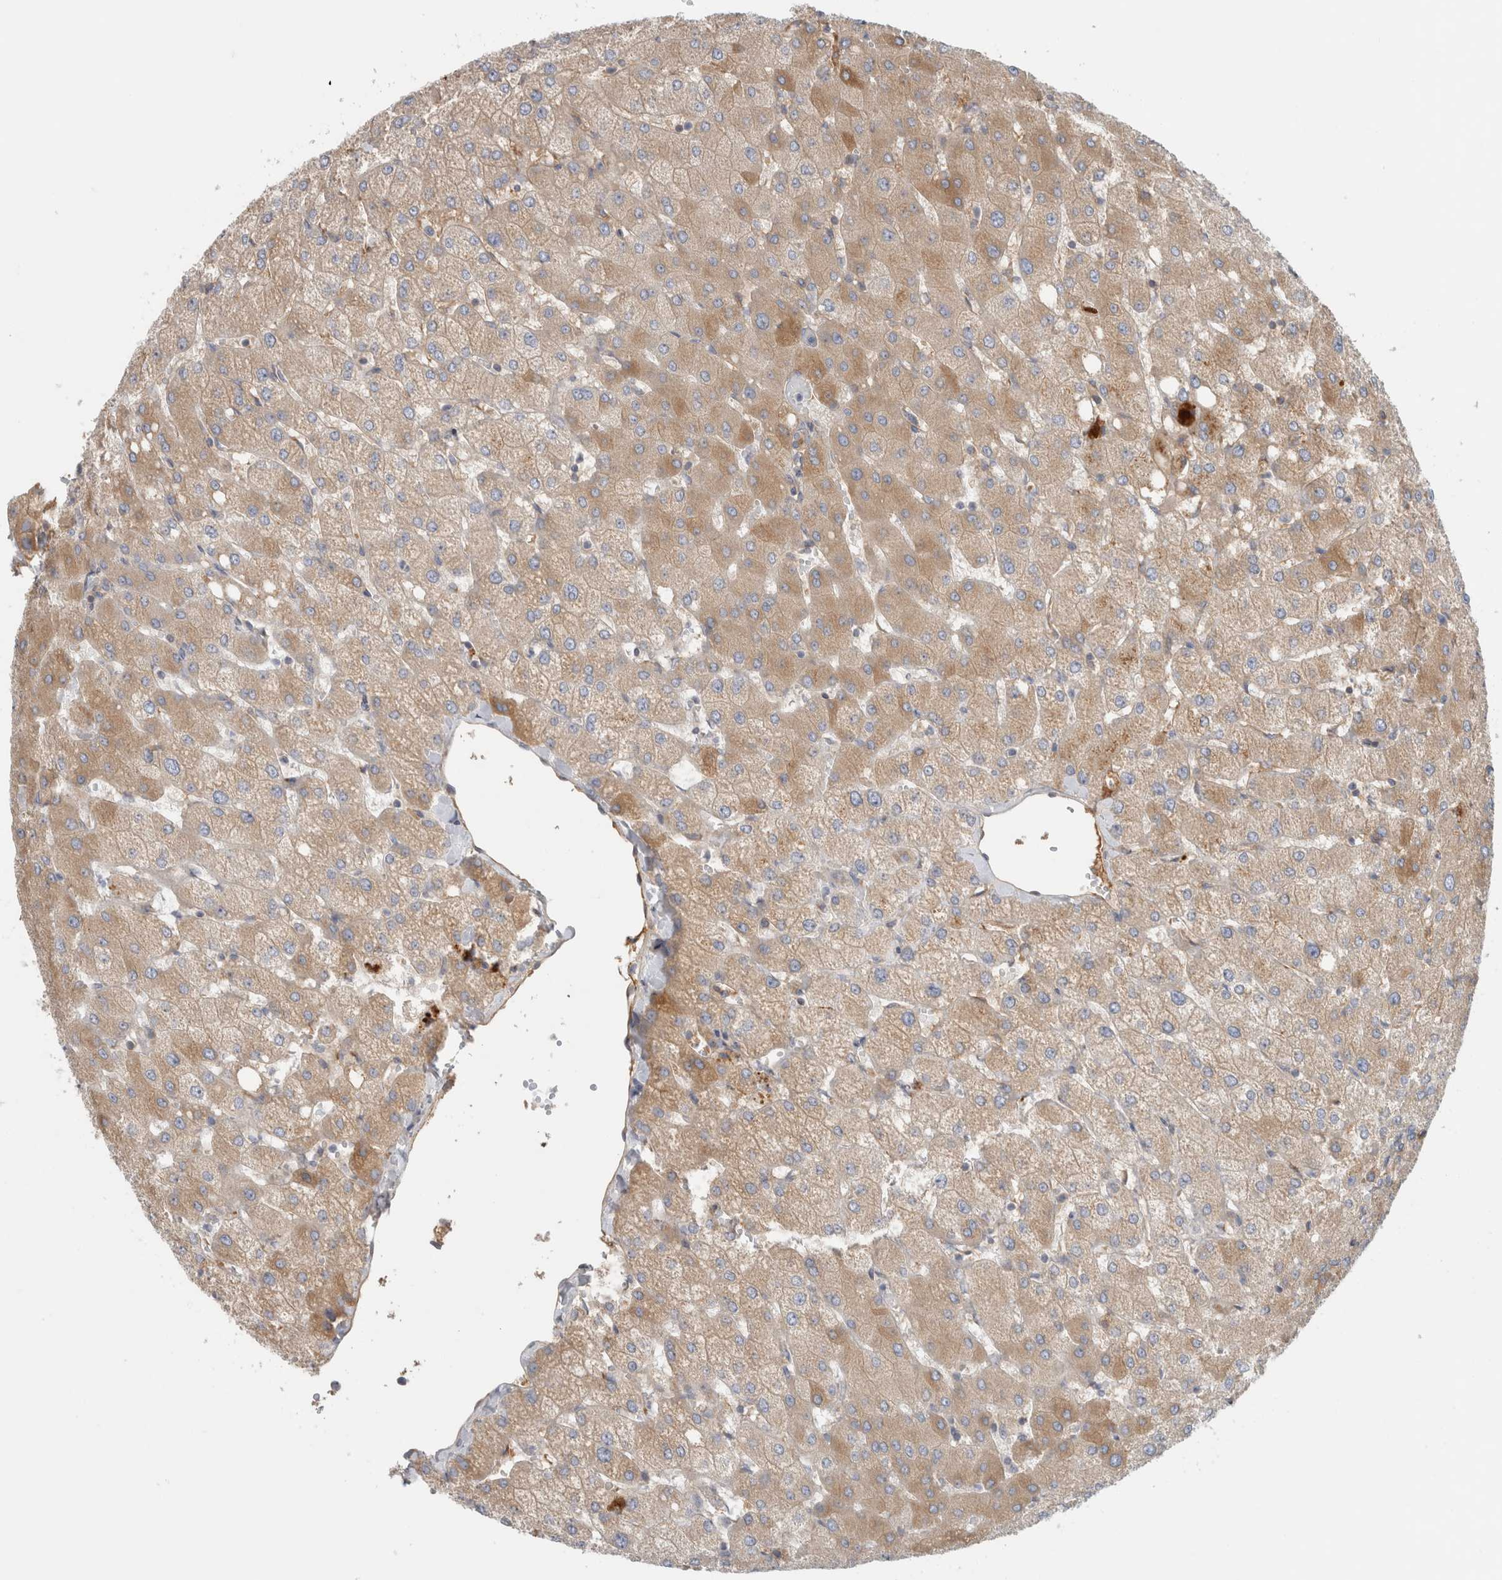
{"staining": {"intensity": "weak", "quantity": ">75%", "location": "cytoplasmic/membranous"}, "tissue": "liver", "cell_type": "Cholangiocytes", "image_type": "normal", "snomed": [{"axis": "morphology", "description": "Normal tissue, NOS"}, {"axis": "topography", "description": "Liver"}], "caption": "Protein staining of unremarkable liver exhibits weak cytoplasmic/membranous expression in approximately >75% of cholangiocytes. (brown staining indicates protein expression, while blue staining denotes nuclei).", "gene": "CFI", "patient": {"sex": "female", "age": 54}}